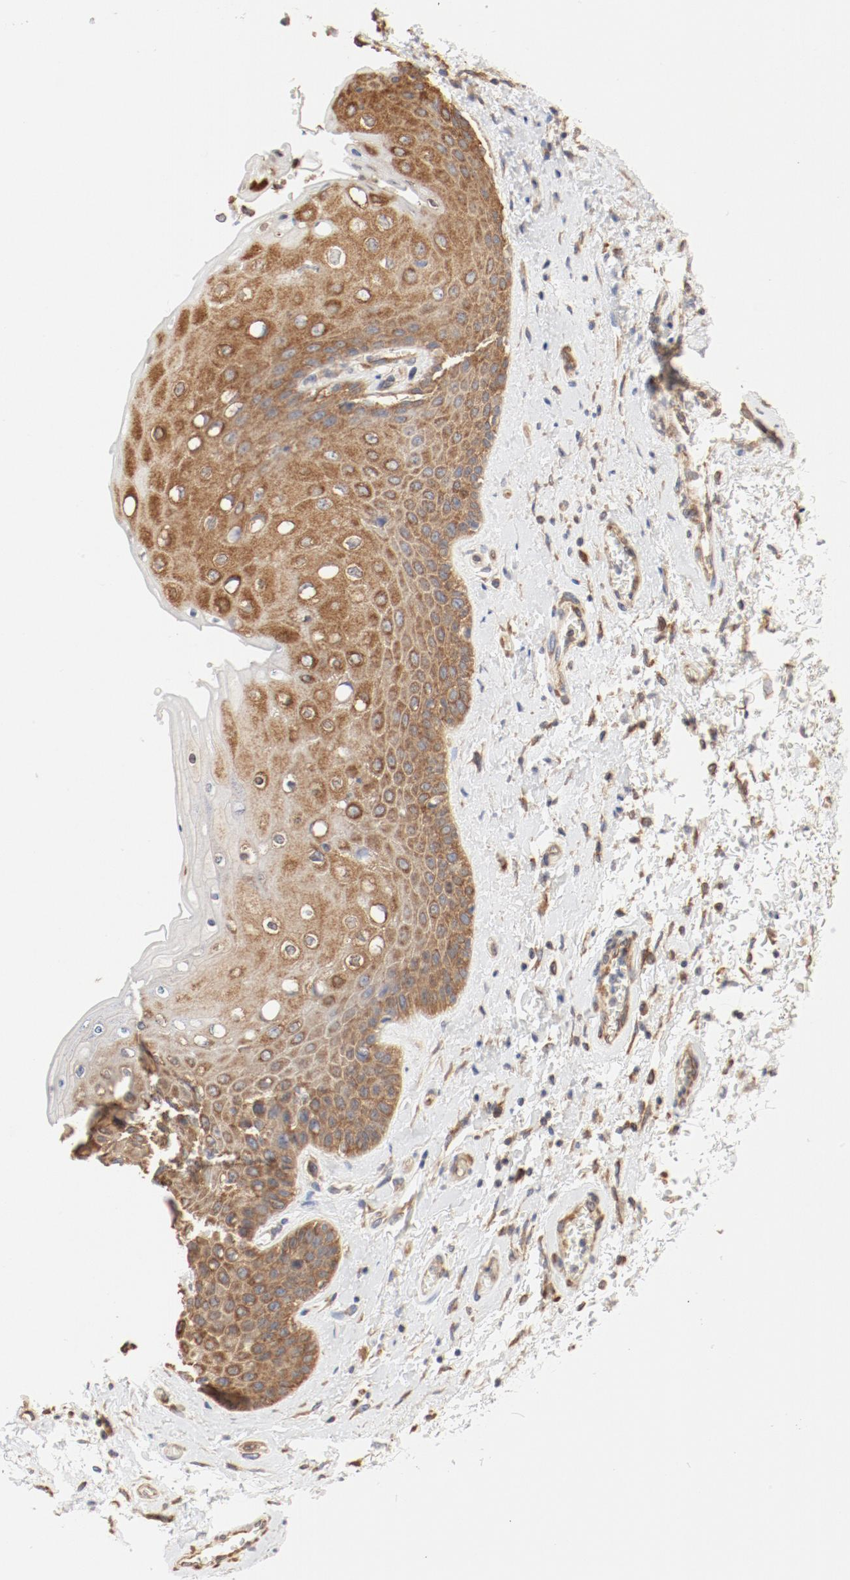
{"staining": {"intensity": "moderate", "quantity": ">75%", "location": "cytoplasmic/membranous"}, "tissue": "skin", "cell_type": "Epidermal cells", "image_type": "normal", "snomed": [{"axis": "morphology", "description": "Normal tissue, NOS"}, {"axis": "topography", "description": "Anal"}], "caption": "High-power microscopy captured an IHC micrograph of normal skin, revealing moderate cytoplasmic/membranous expression in approximately >75% of epidermal cells.", "gene": "RPS6", "patient": {"sex": "female", "age": 46}}